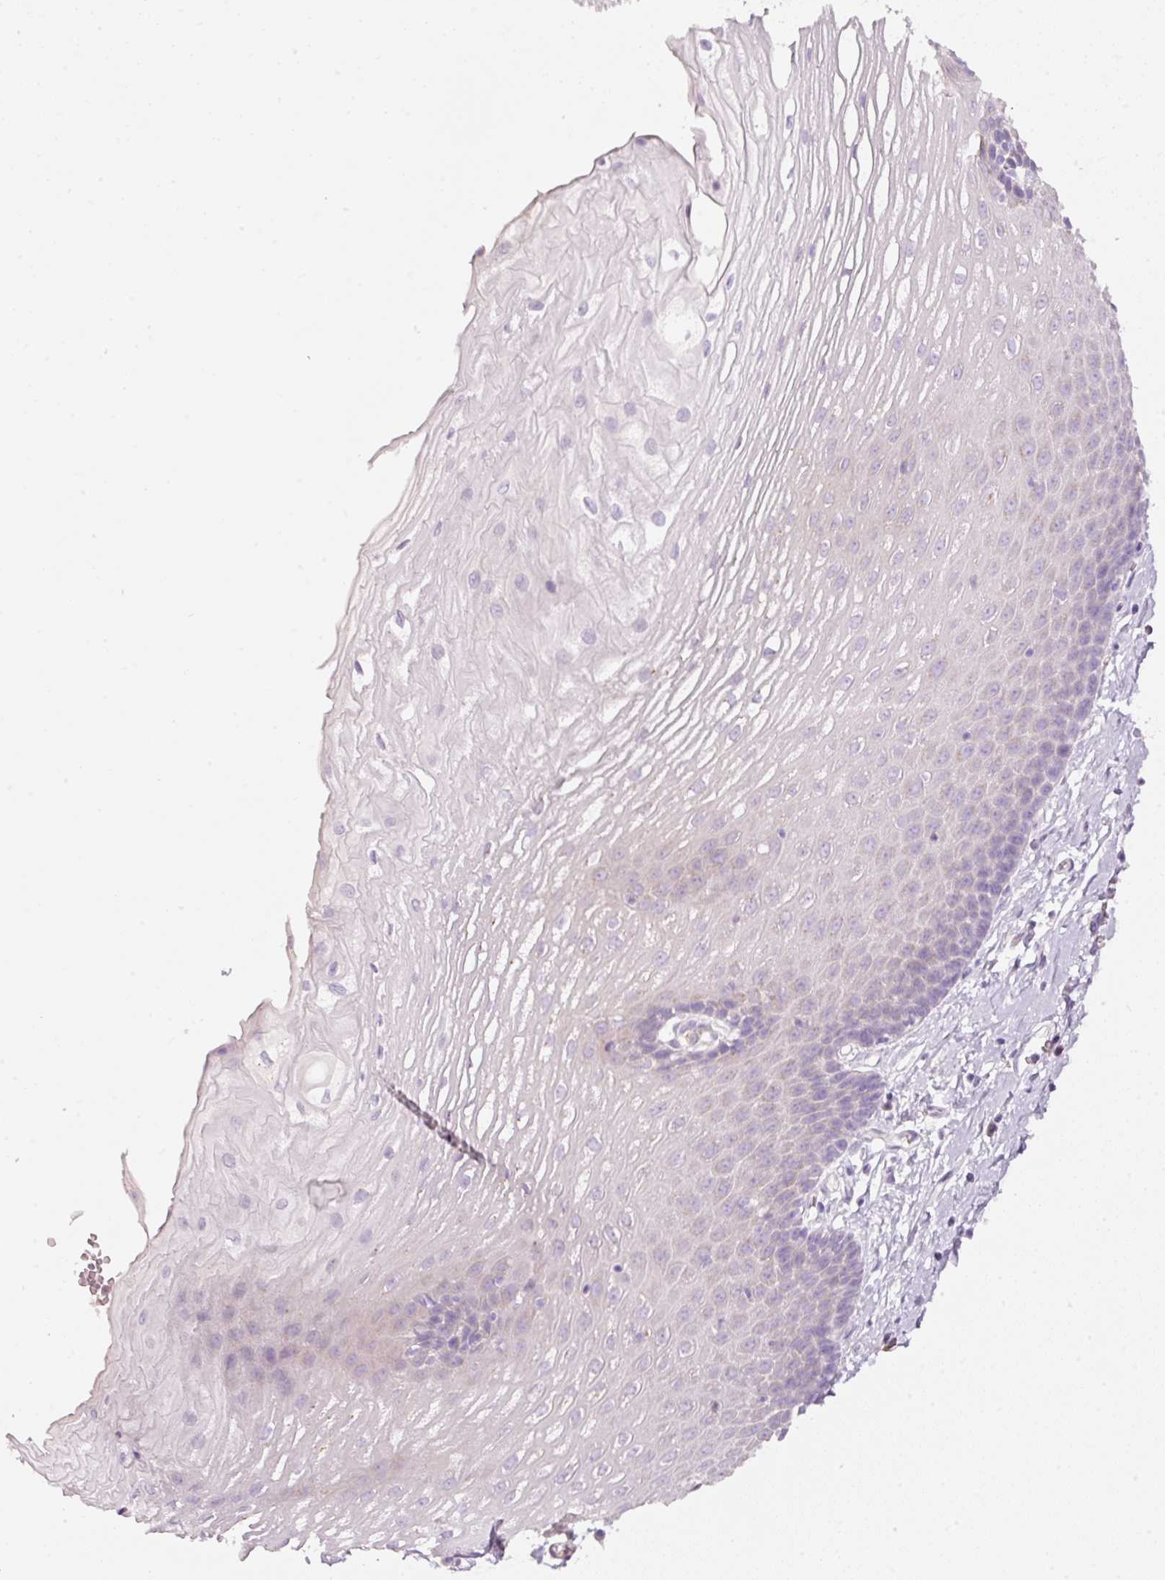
{"staining": {"intensity": "negative", "quantity": "none", "location": "none"}, "tissue": "esophagus", "cell_type": "Squamous epithelial cells", "image_type": "normal", "snomed": [{"axis": "morphology", "description": "Normal tissue, NOS"}, {"axis": "topography", "description": "Esophagus"}], "caption": "Protein analysis of benign esophagus demonstrates no significant staining in squamous epithelial cells.", "gene": "PDXDC1", "patient": {"sex": "male", "age": 70}}